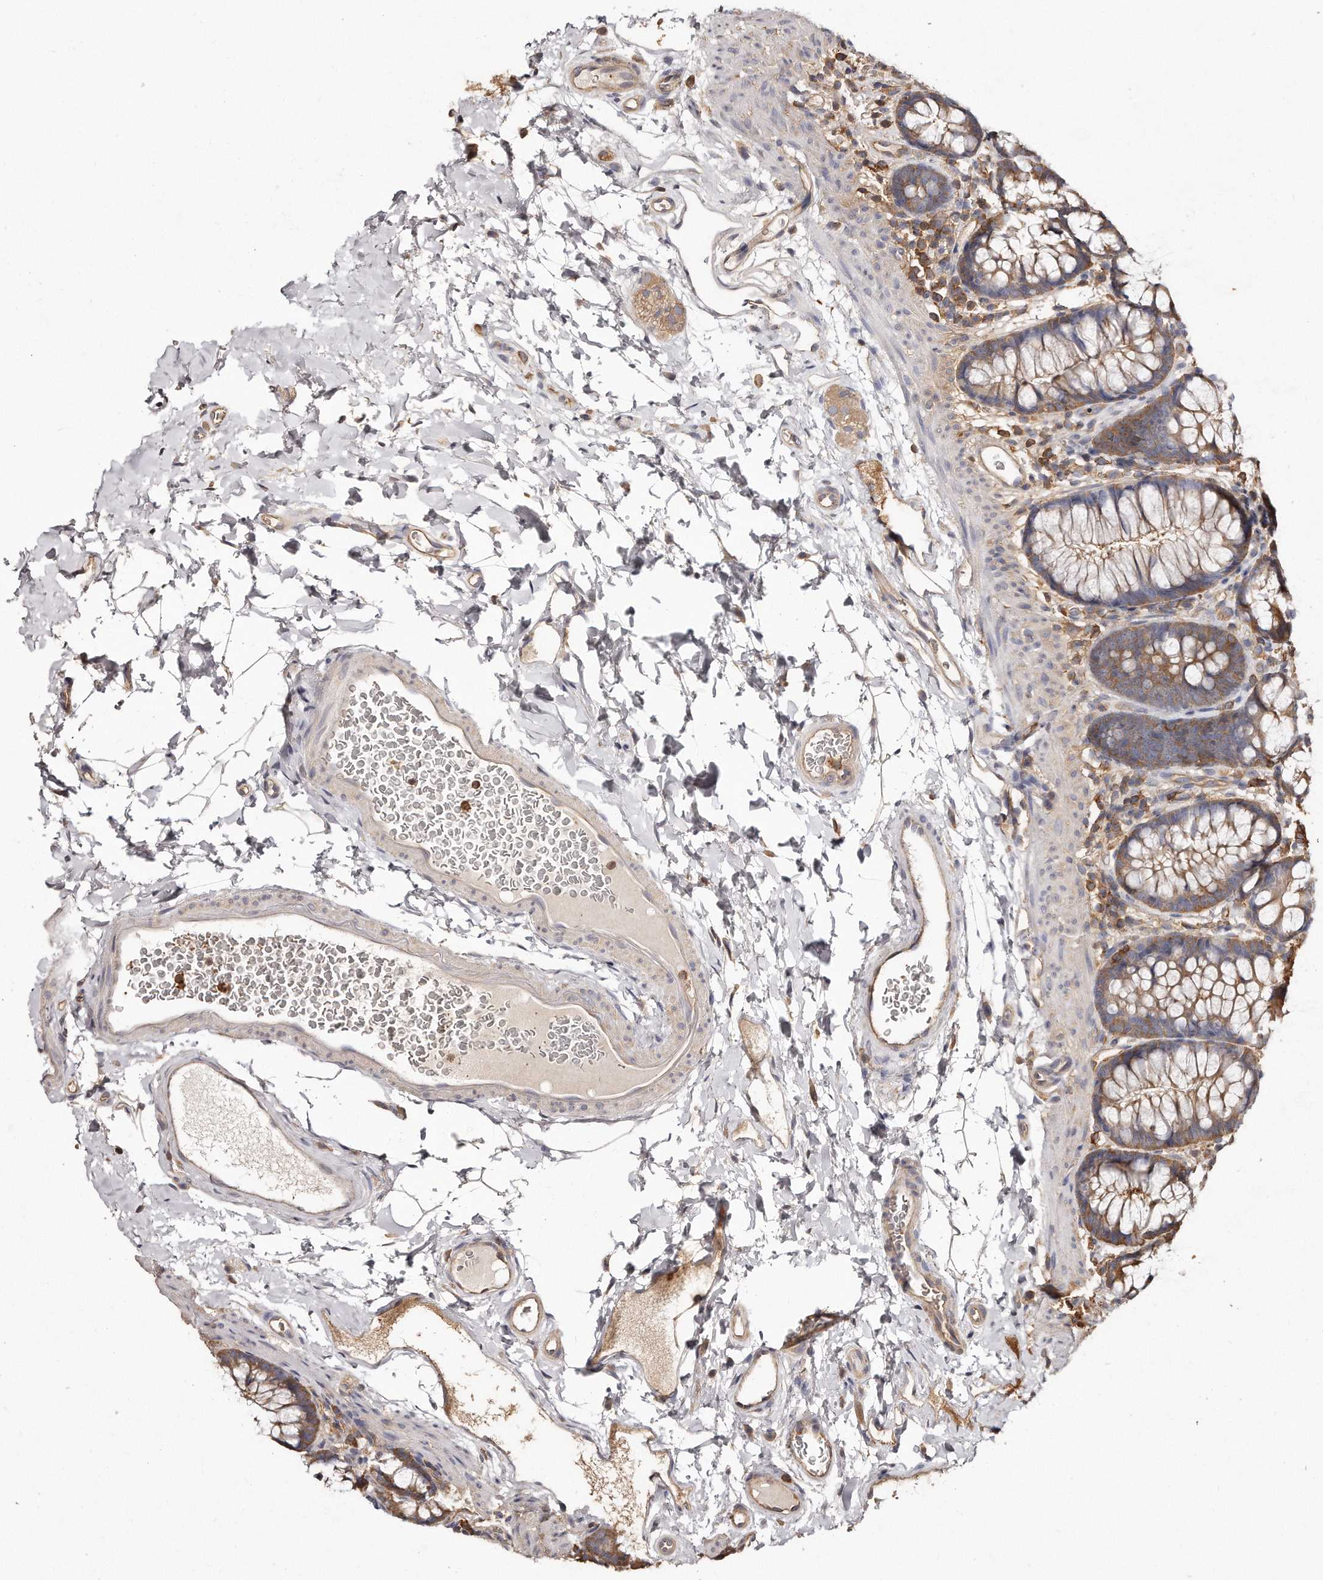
{"staining": {"intensity": "moderate", "quantity": ">75%", "location": "cytoplasmic/membranous"}, "tissue": "colon", "cell_type": "Endothelial cells", "image_type": "normal", "snomed": [{"axis": "morphology", "description": "Normal tissue, NOS"}, {"axis": "topography", "description": "Colon"}], "caption": "This micrograph exhibits normal colon stained with immunohistochemistry to label a protein in brown. The cytoplasmic/membranous of endothelial cells show moderate positivity for the protein. Nuclei are counter-stained blue.", "gene": "CAP1", "patient": {"sex": "female", "age": 62}}